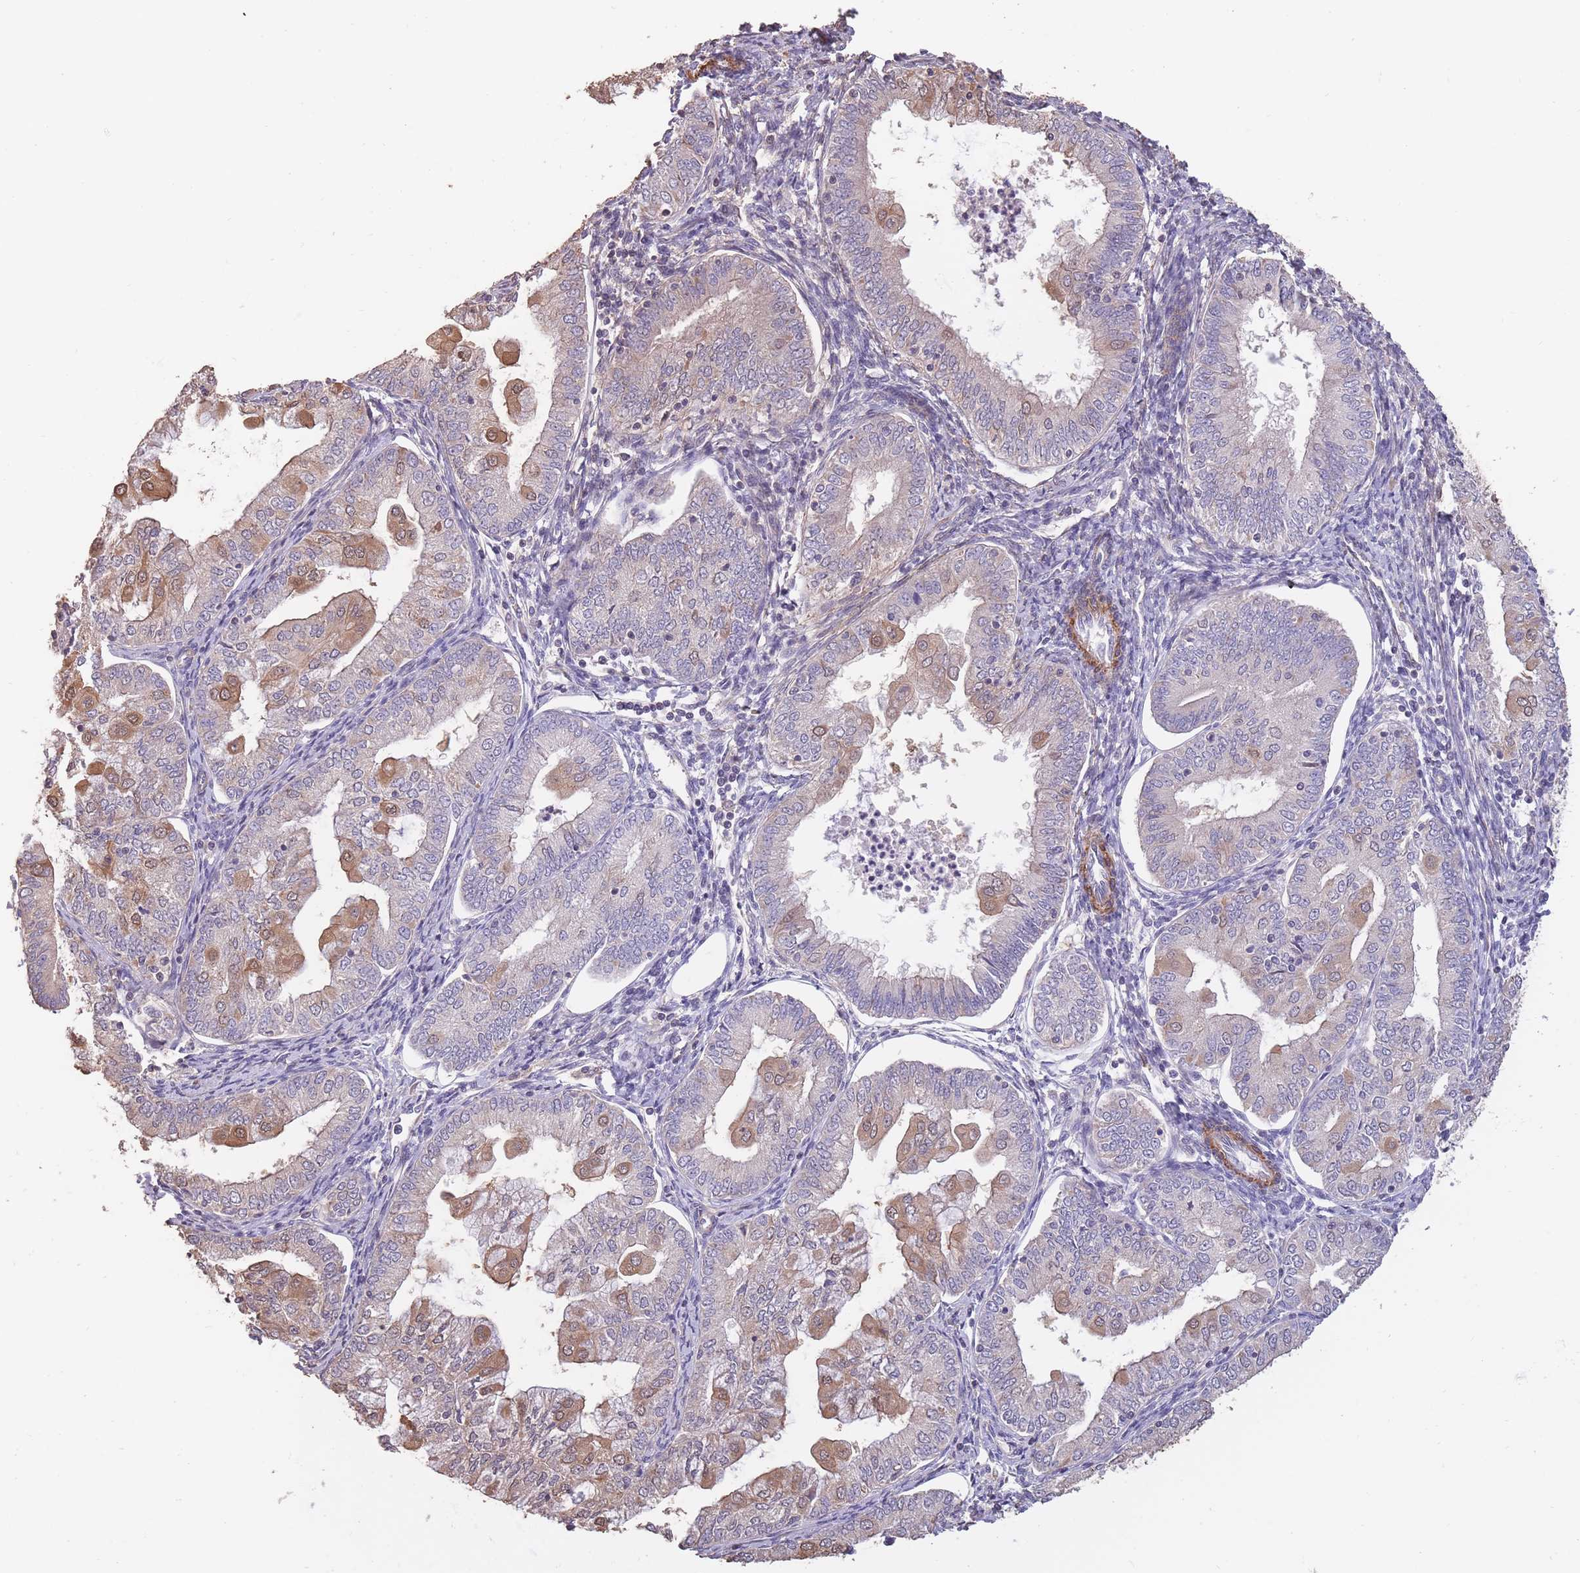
{"staining": {"intensity": "moderate", "quantity": "<25%", "location": "cytoplasmic/membranous"}, "tissue": "endometrial cancer", "cell_type": "Tumor cells", "image_type": "cancer", "snomed": [{"axis": "morphology", "description": "Adenocarcinoma, NOS"}, {"axis": "topography", "description": "Endometrium"}], "caption": "Human adenocarcinoma (endometrial) stained with a brown dye displays moderate cytoplasmic/membranous positive positivity in approximately <25% of tumor cells.", "gene": "NLRC4", "patient": {"sex": "female", "age": 55}}